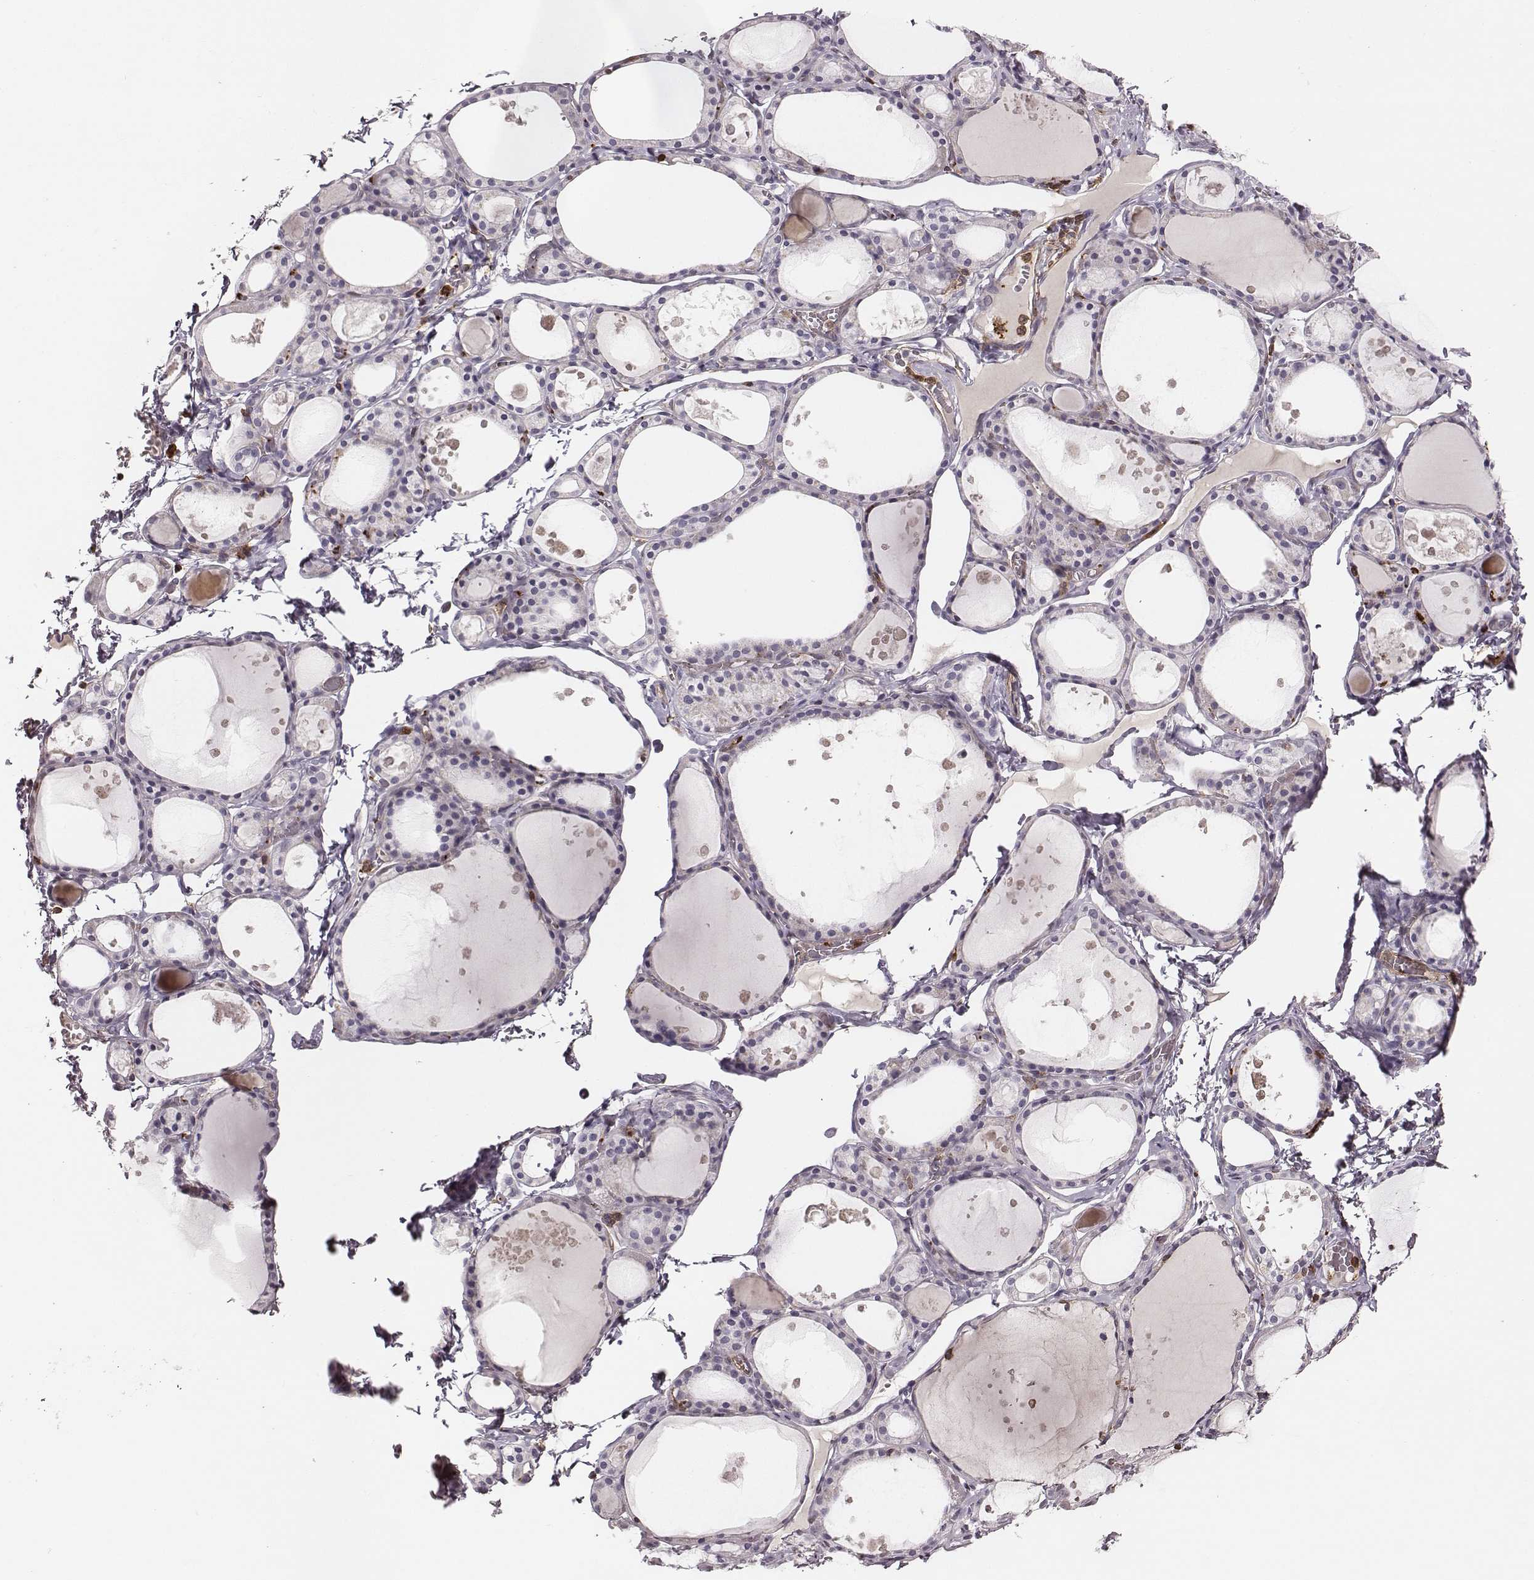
{"staining": {"intensity": "negative", "quantity": "none", "location": "none"}, "tissue": "thyroid gland", "cell_type": "Glandular cells", "image_type": "normal", "snomed": [{"axis": "morphology", "description": "Normal tissue, NOS"}, {"axis": "topography", "description": "Thyroid gland"}], "caption": "Immunohistochemistry (IHC) micrograph of normal thyroid gland stained for a protein (brown), which reveals no staining in glandular cells.", "gene": "ZYX", "patient": {"sex": "male", "age": 68}}